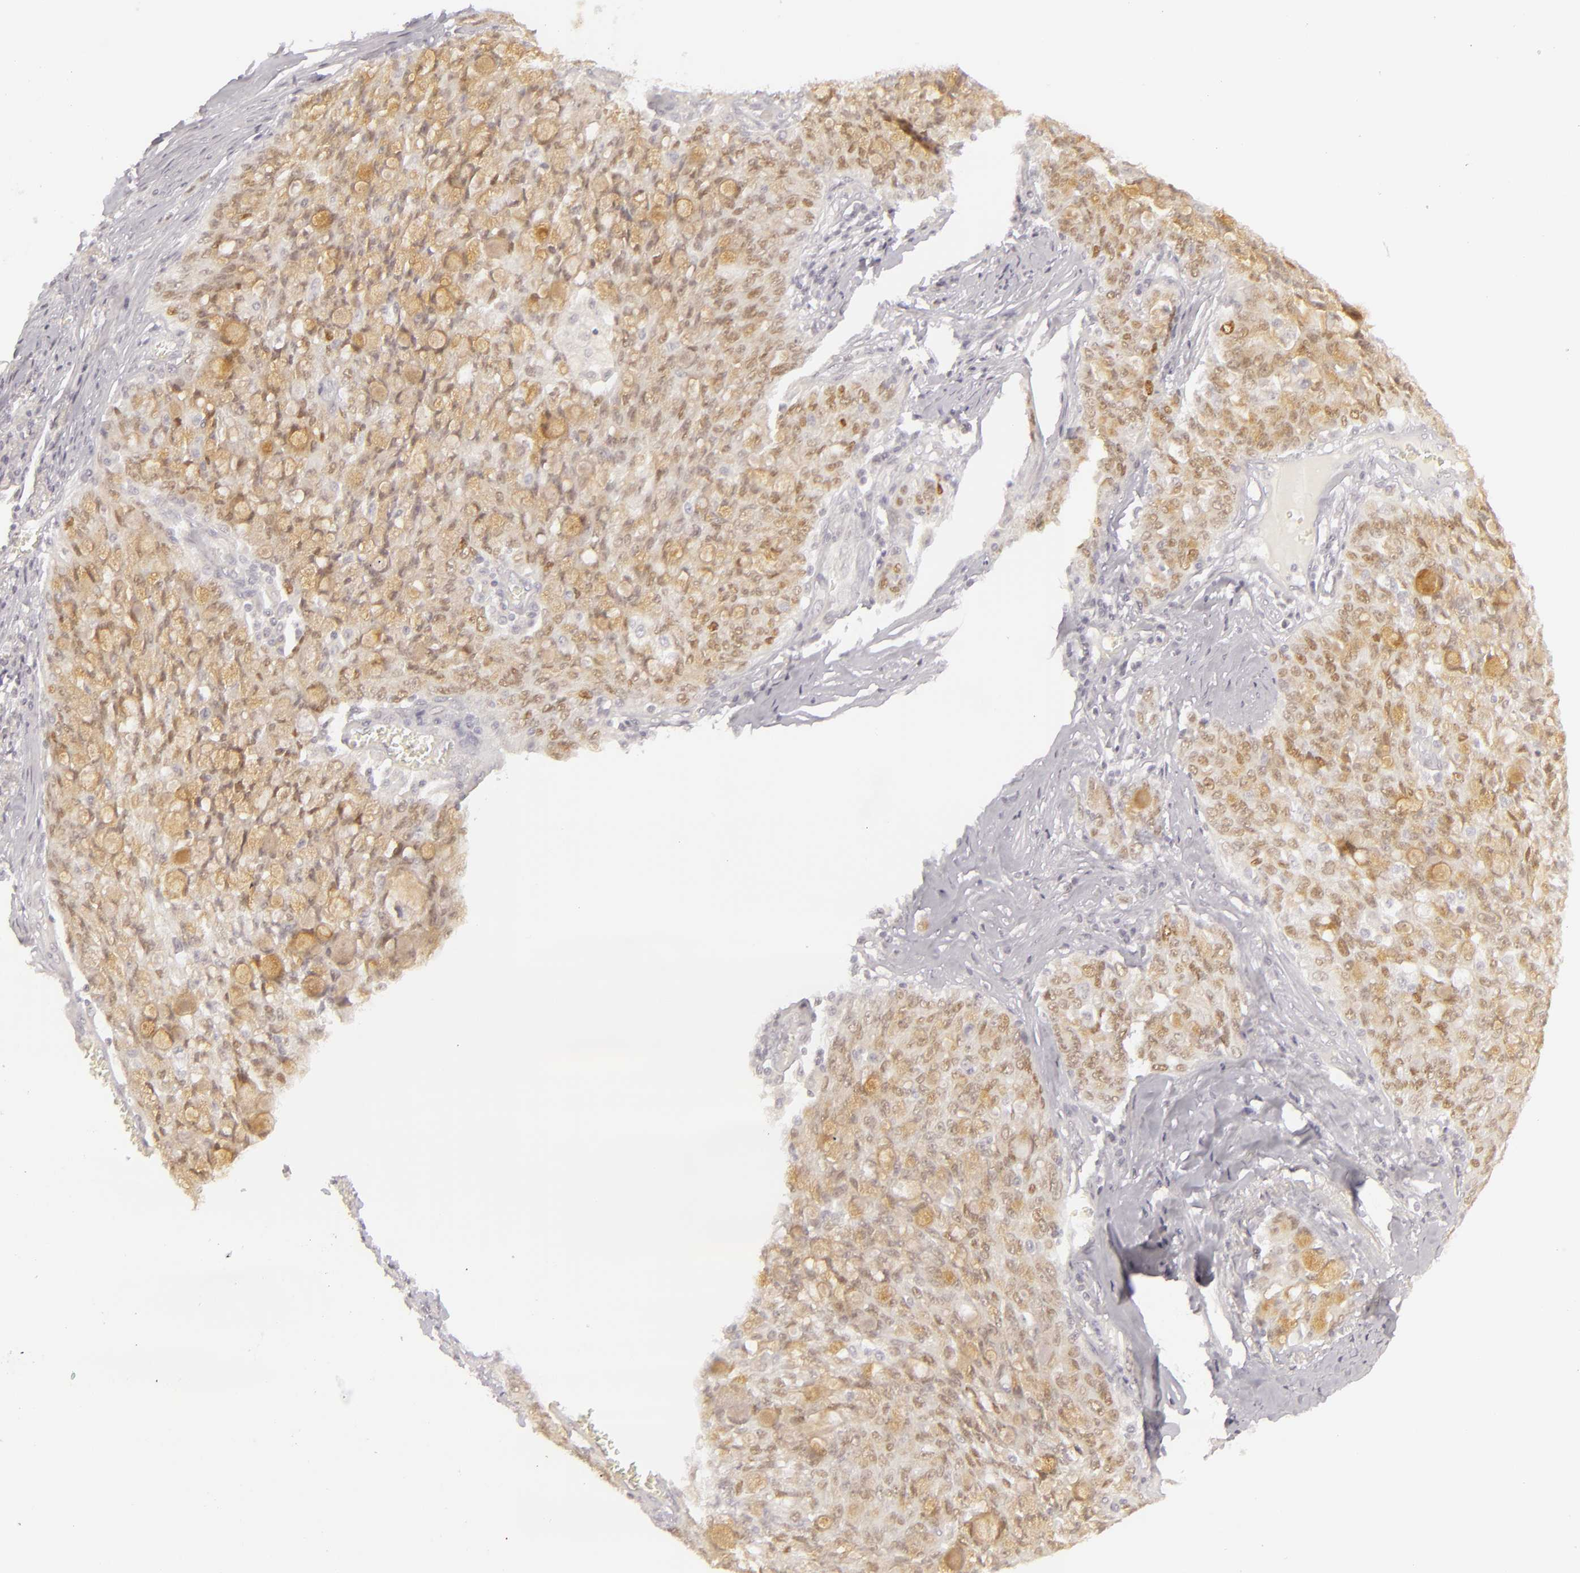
{"staining": {"intensity": "moderate", "quantity": "25%-75%", "location": "cytoplasmic/membranous,nuclear"}, "tissue": "lung cancer", "cell_type": "Tumor cells", "image_type": "cancer", "snomed": [{"axis": "morphology", "description": "Adenocarcinoma, NOS"}, {"axis": "topography", "description": "Lung"}], "caption": "This is a photomicrograph of immunohistochemistry staining of lung cancer (adenocarcinoma), which shows moderate positivity in the cytoplasmic/membranous and nuclear of tumor cells.", "gene": "SIX1", "patient": {"sex": "female", "age": 44}}